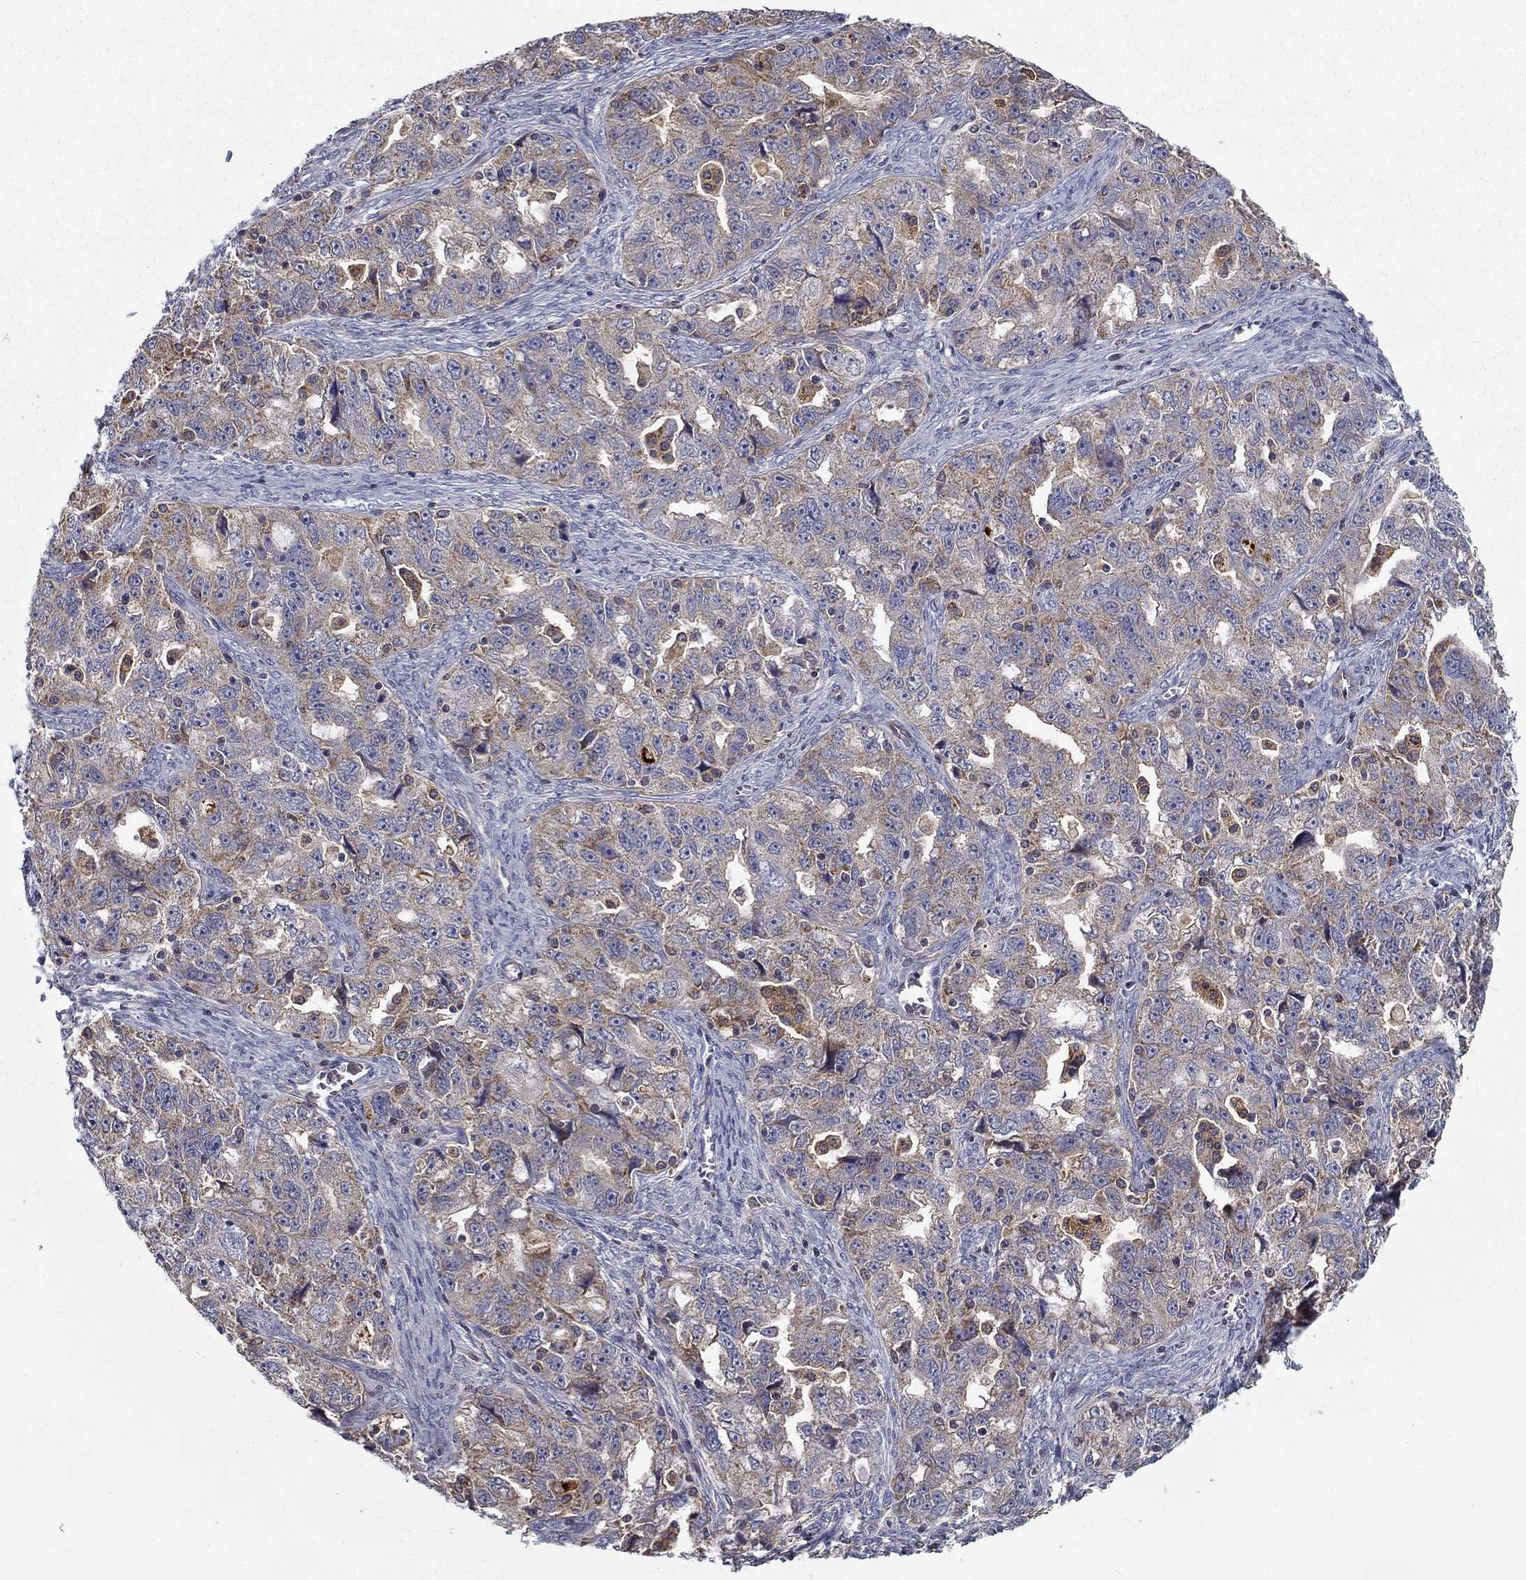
{"staining": {"intensity": "moderate", "quantity": "<25%", "location": "cytoplasmic/membranous"}, "tissue": "ovarian cancer", "cell_type": "Tumor cells", "image_type": "cancer", "snomed": [{"axis": "morphology", "description": "Cystadenocarcinoma, serous, NOS"}, {"axis": "topography", "description": "Ovary"}], "caption": "Immunohistochemistry (IHC) of human ovarian serous cystadenocarcinoma reveals low levels of moderate cytoplasmic/membranous positivity in about <25% of tumor cells. (brown staining indicates protein expression, while blue staining denotes nuclei).", "gene": "ALDH4A1", "patient": {"sex": "female", "age": 51}}